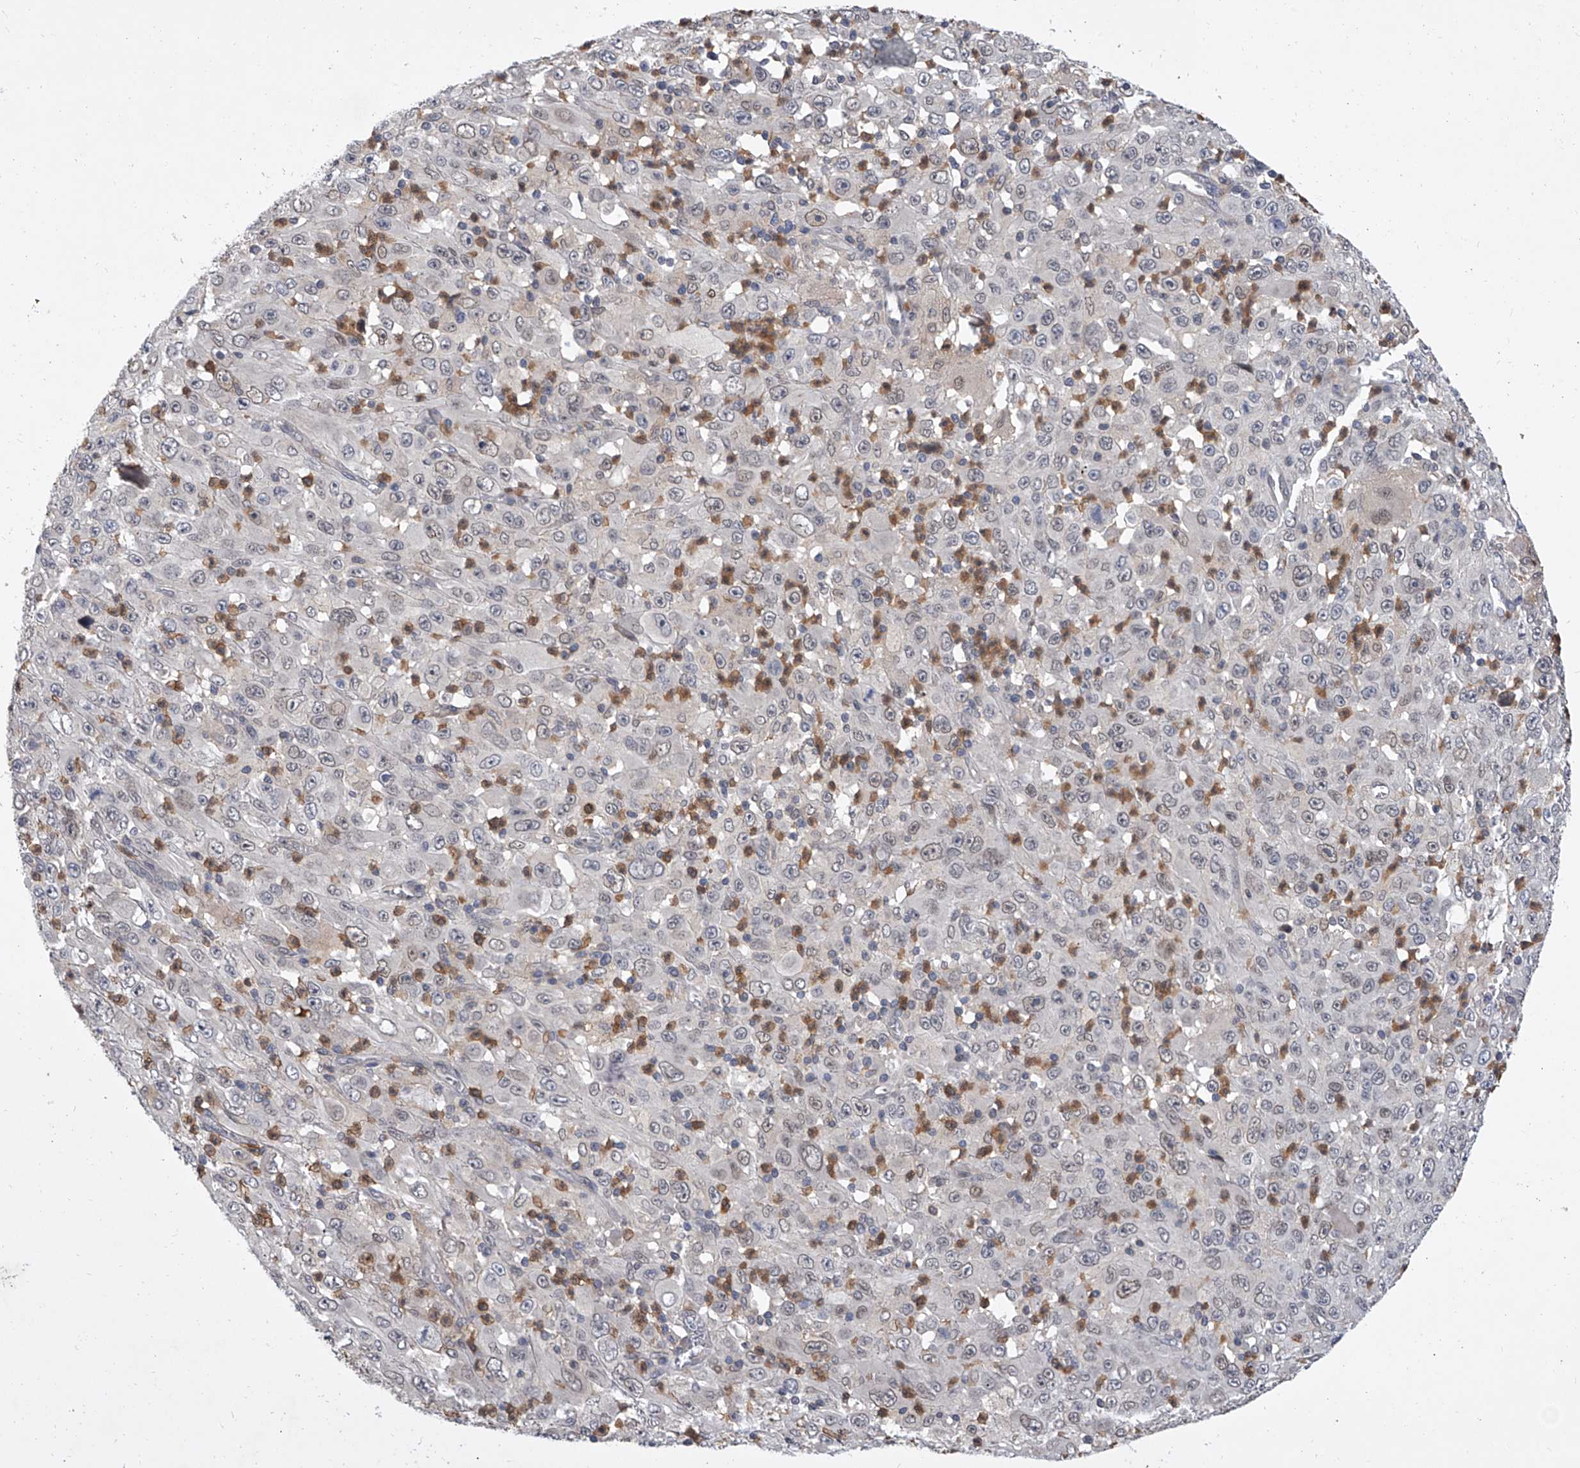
{"staining": {"intensity": "weak", "quantity": "<25%", "location": "nuclear"}, "tissue": "melanoma", "cell_type": "Tumor cells", "image_type": "cancer", "snomed": [{"axis": "morphology", "description": "Malignant melanoma, Metastatic site"}, {"axis": "topography", "description": "Skin"}], "caption": "DAB (3,3'-diaminobenzidine) immunohistochemical staining of malignant melanoma (metastatic site) reveals no significant positivity in tumor cells. (IHC, brightfield microscopy, high magnification).", "gene": "BHLHE23", "patient": {"sex": "female", "age": 56}}